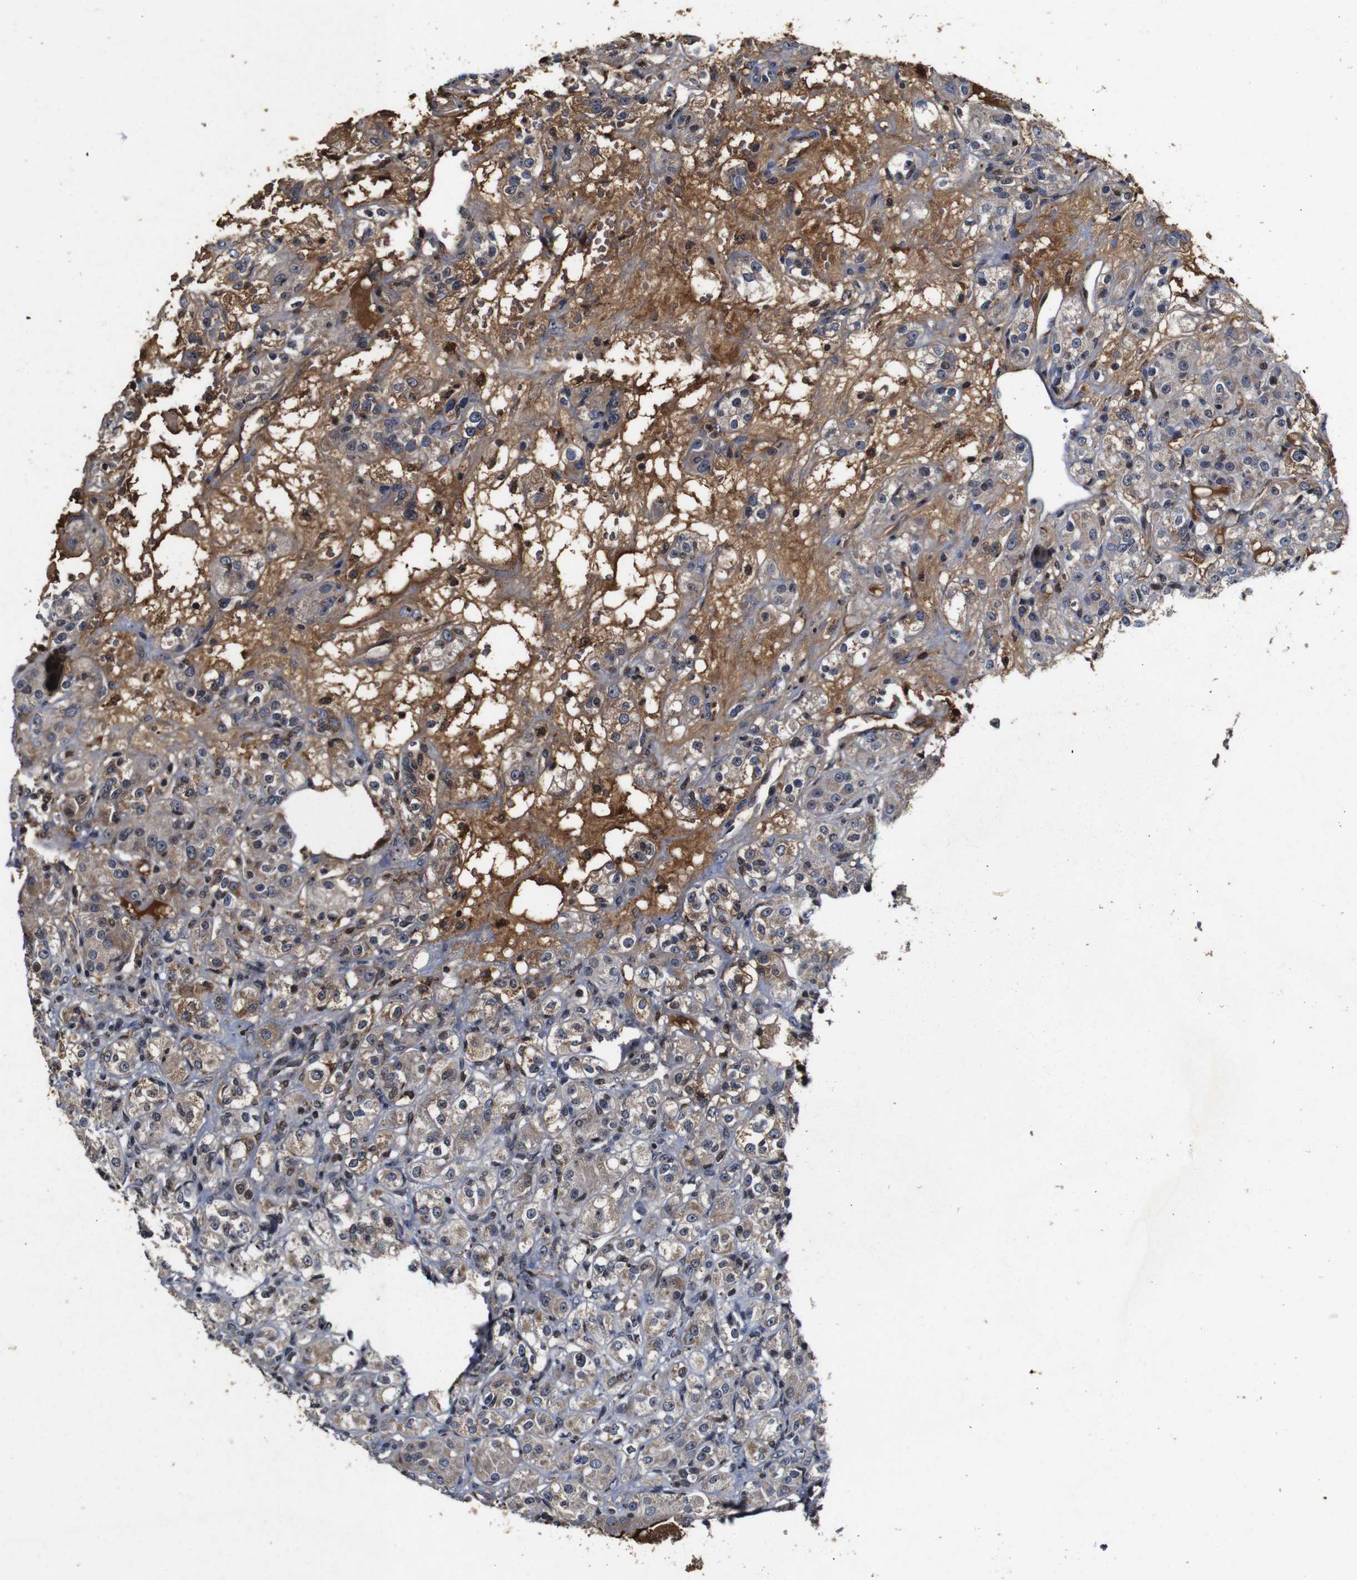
{"staining": {"intensity": "moderate", "quantity": "25%-75%", "location": "cytoplasmic/membranous"}, "tissue": "renal cancer", "cell_type": "Tumor cells", "image_type": "cancer", "snomed": [{"axis": "morphology", "description": "Normal tissue, NOS"}, {"axis": "morphology", "description": "Adenocarcinoma, NOS"}, {"axis": "topography", "description": "Kidney"}], "caption": "This is a micrograph of IHC staining of adenocarcinoma (renal), which shows moderate staining in the cytoplasmic/membranous of tumor cells.", "gene": "MYC", "patient": {"sex": "male", "age": 61}}